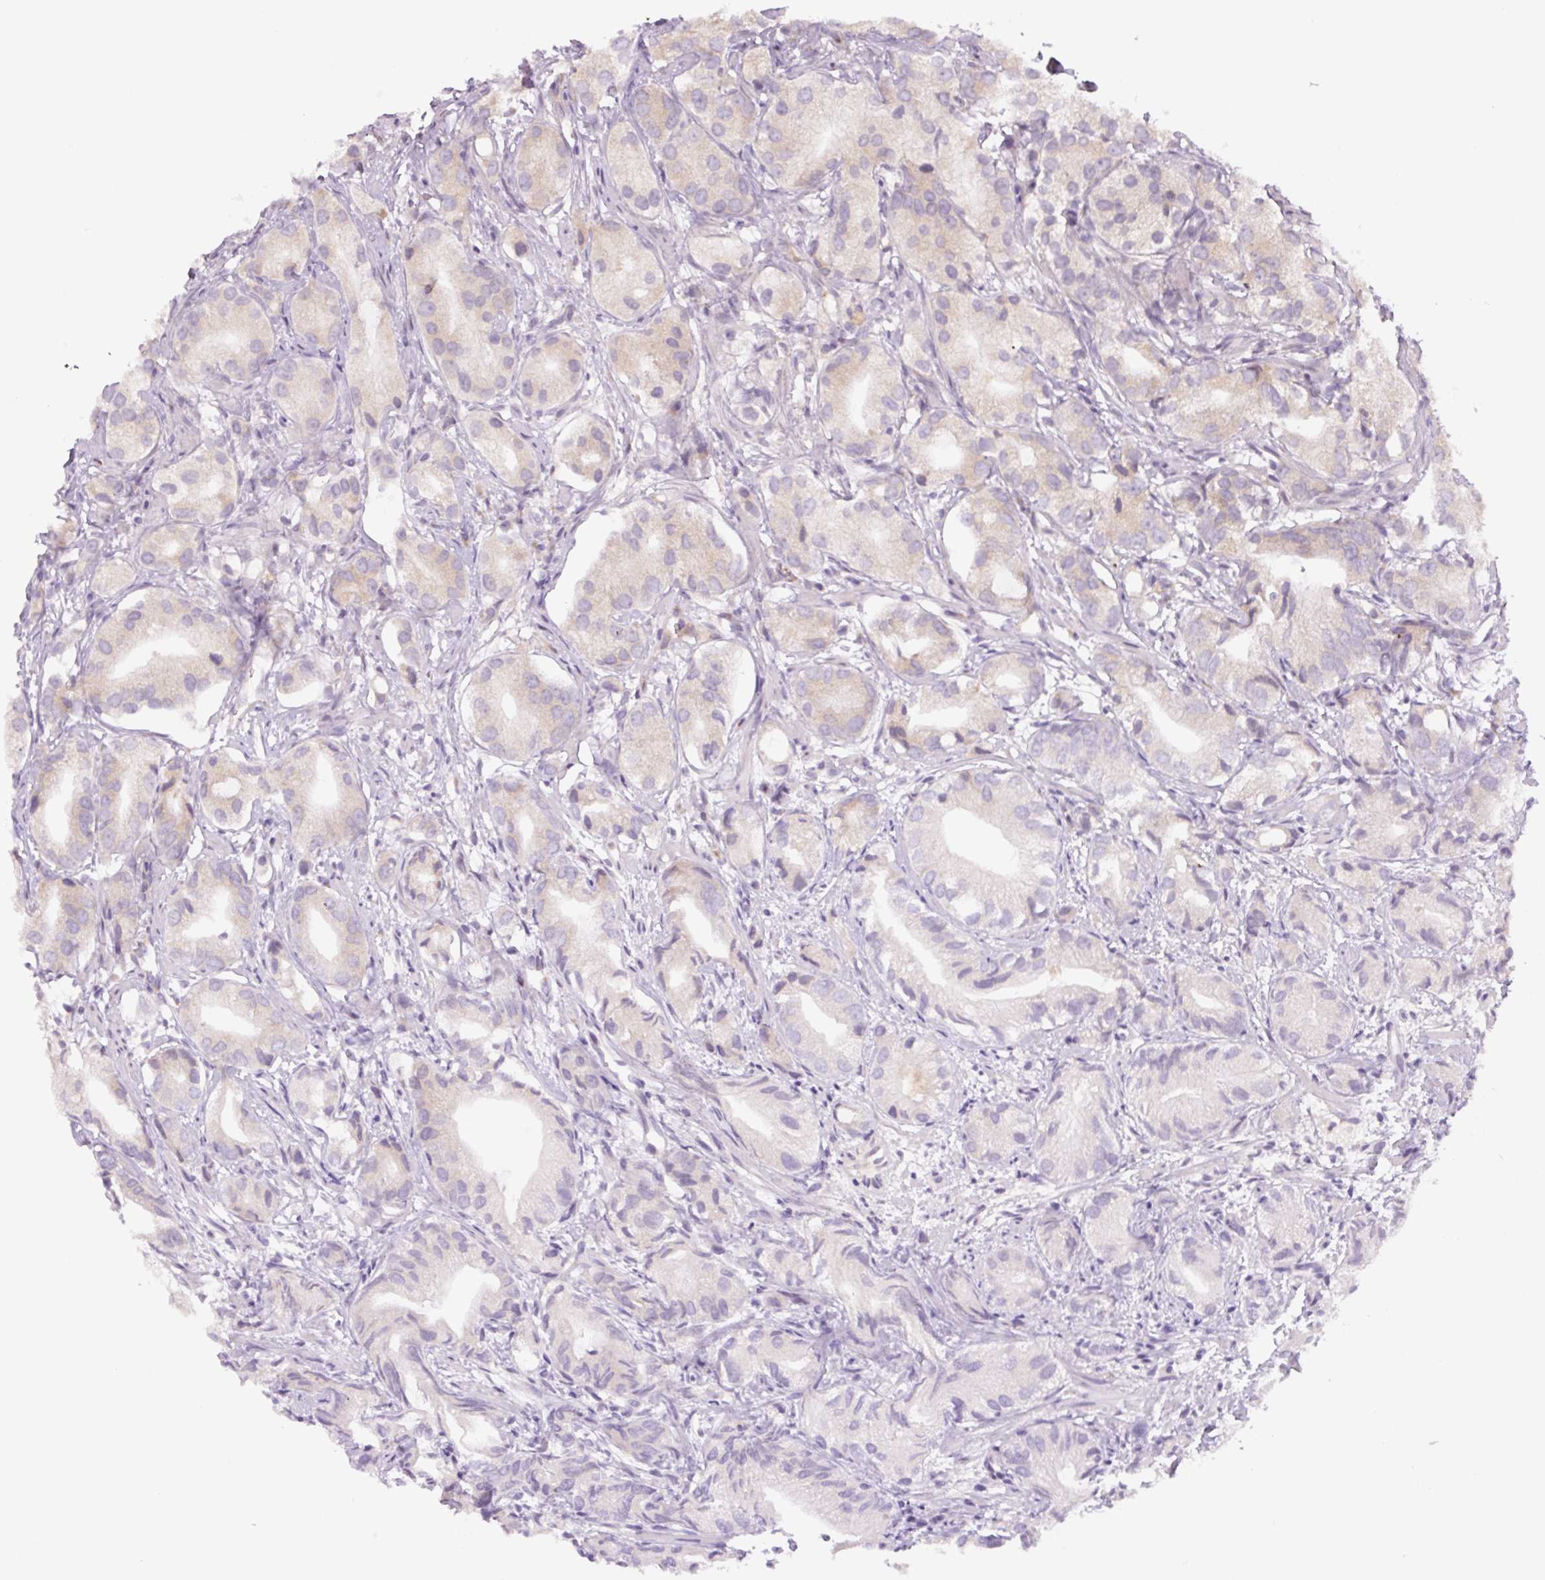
{"staining": {"intensity": "weak", "quantity": "<25%", "location": "cytoplasmic/membranous"}, "tissue": "prostate cancer", "cell_type": "Tumor cells", "image_type": "cancer", "snomed": [{"axis": "morphology", "description": "Adenocarcinoma, High grade"}, {"axis": "topography", "description": "Prostate"}], "caption": "An immunohistochemistry (IHC) image of prostate cancer (high-grade adenocarcinoma) is shown. There is no staining in tumor cells of prostate cancer (high-grade adenocarcinoma). (Immunohistochemistry (ihc), brightfield microscopy, high magnification).", "gene": "YIF1B", "patient": {"sex": "male", "age": 82}}